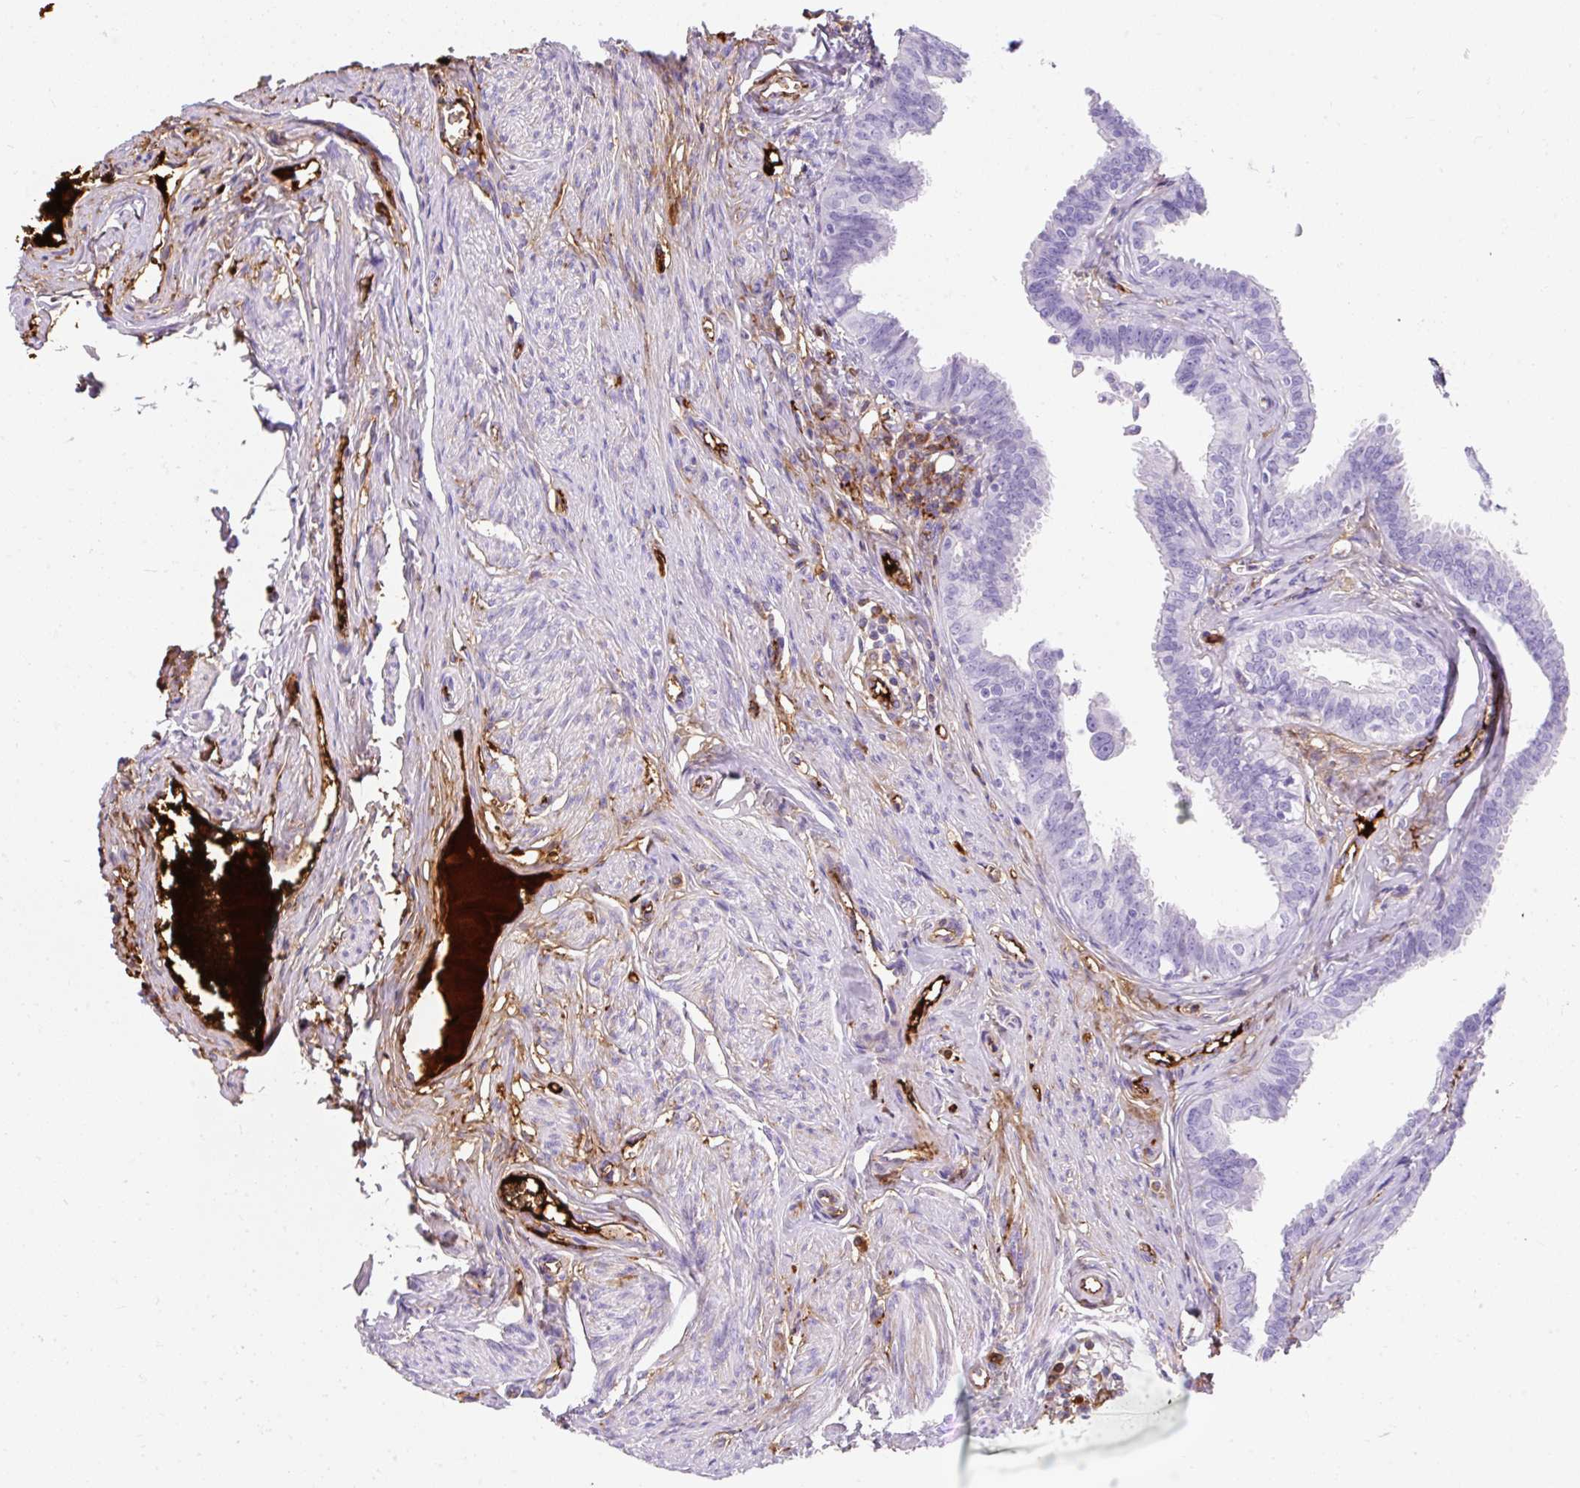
{"staining": {"intensity": "negative", "quantity": "none", "location": "none"}, "tissue": "fallopian tube", "cell_type": "Glandular cells", "image_type": "normal", "snomed": [{"axis": "morphology", "description": "Normal tissue, NOS"}, {"axis": "morphology", "description": "Carcinoma, NOS"}, {"axis": "topography", "description": "Fallopian tube"}, {"axis": "topography", "description": "Ovary"}], "caption": "IHC photomicrograph of unremarkable fallopian tube: human fallopian tube stained with DAB demonstrates no significant protein positivity in glandular cells.", "gene": "APOC2", "patient": {"sex": "female", "age": 59}}